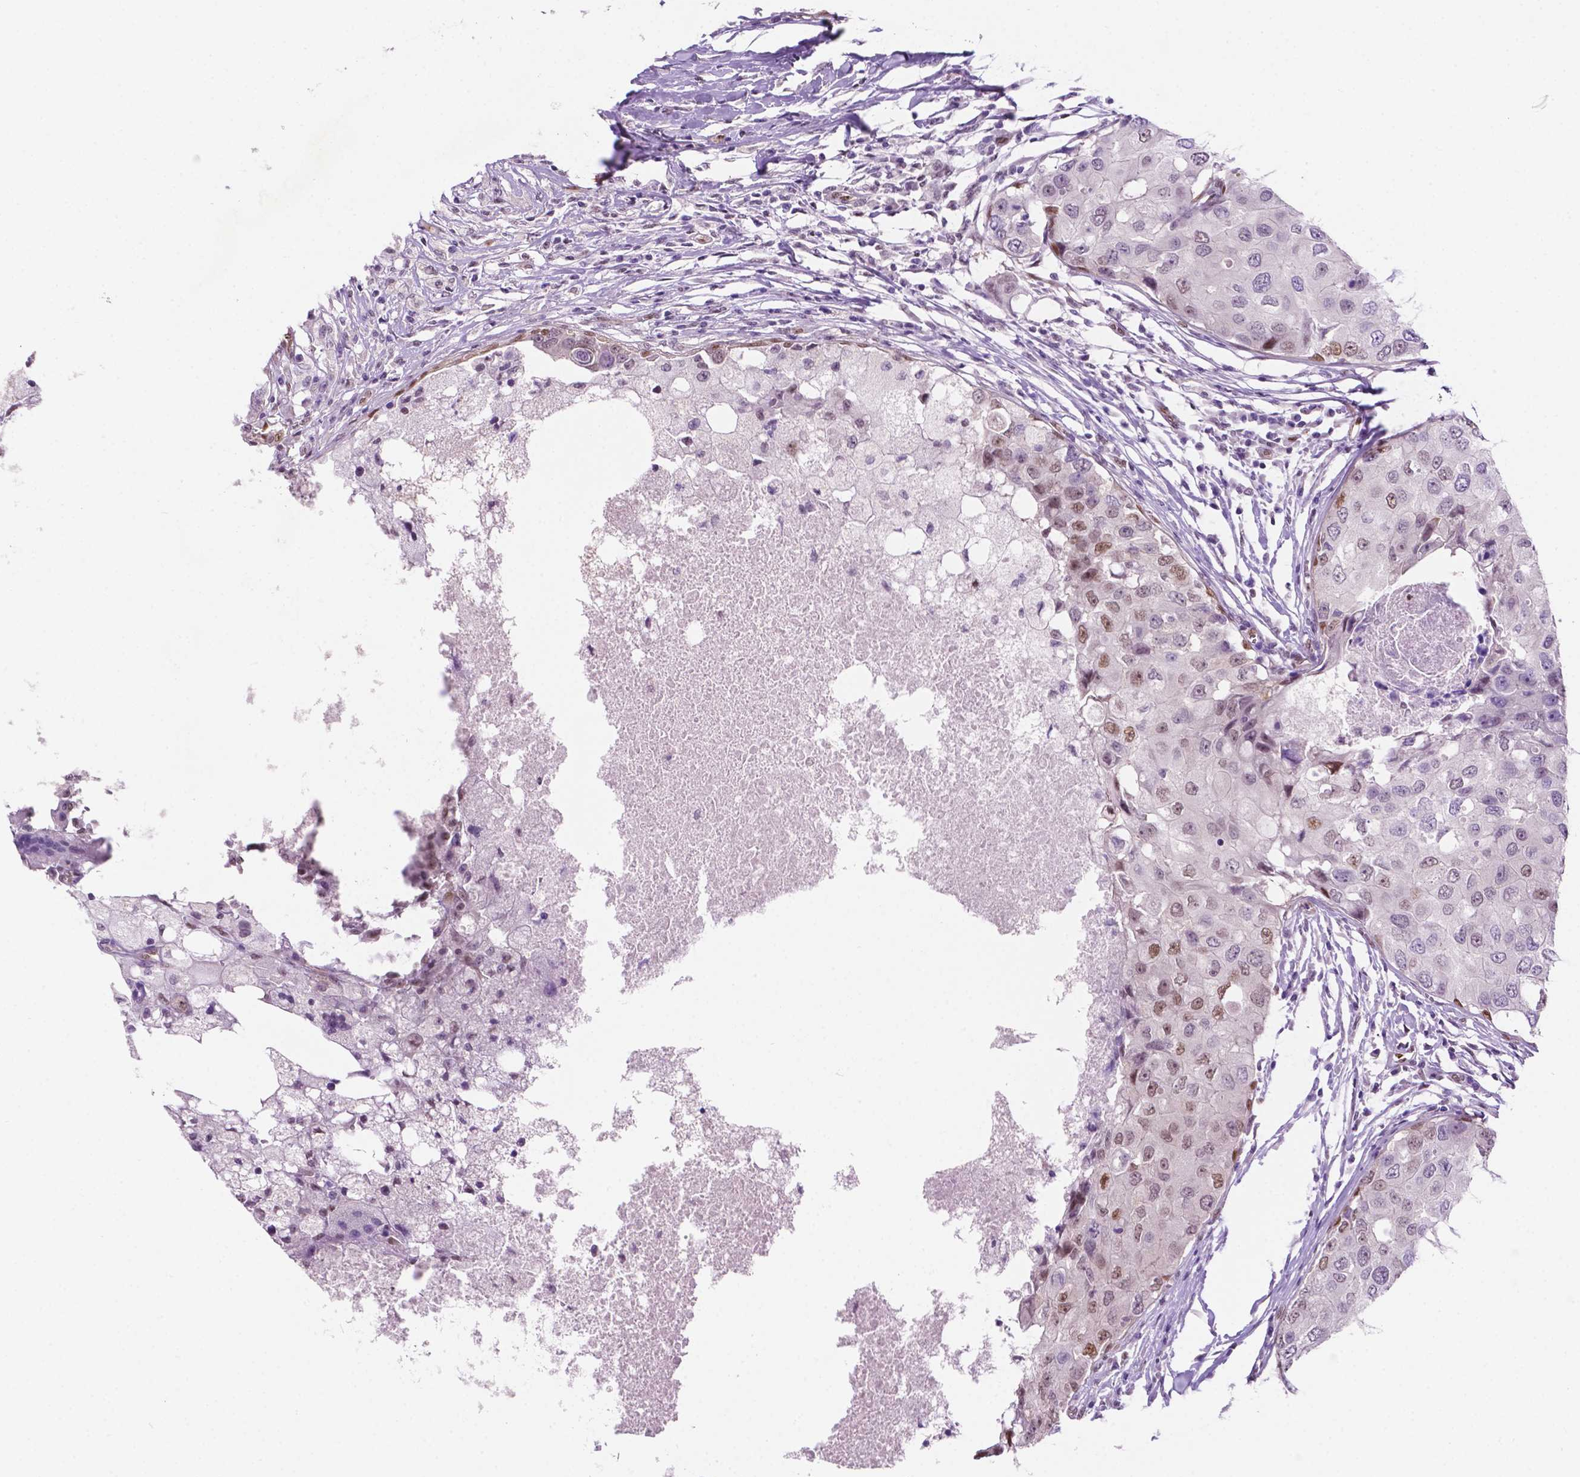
{"staining": {"intensity": "weak", "quantity": "25%-75%", "location": "nuclear"}, "tissue": "breast cancer", "cell_type": "Tumor cells", "image_type": "cancer", "snomed": [{"axis": "morphology", "description": "Duct carcinoma"}, {"axis": "topography", "description": "Breast"}], "caption": "Invasive ductal carcinoma (breast) tissue shows weak nuclear positivity in about 25%-75% of tumor cells, visualized by immunohistochemistry.", "gene": "ERF", "patient": {"sex": "female", "age": 27}}